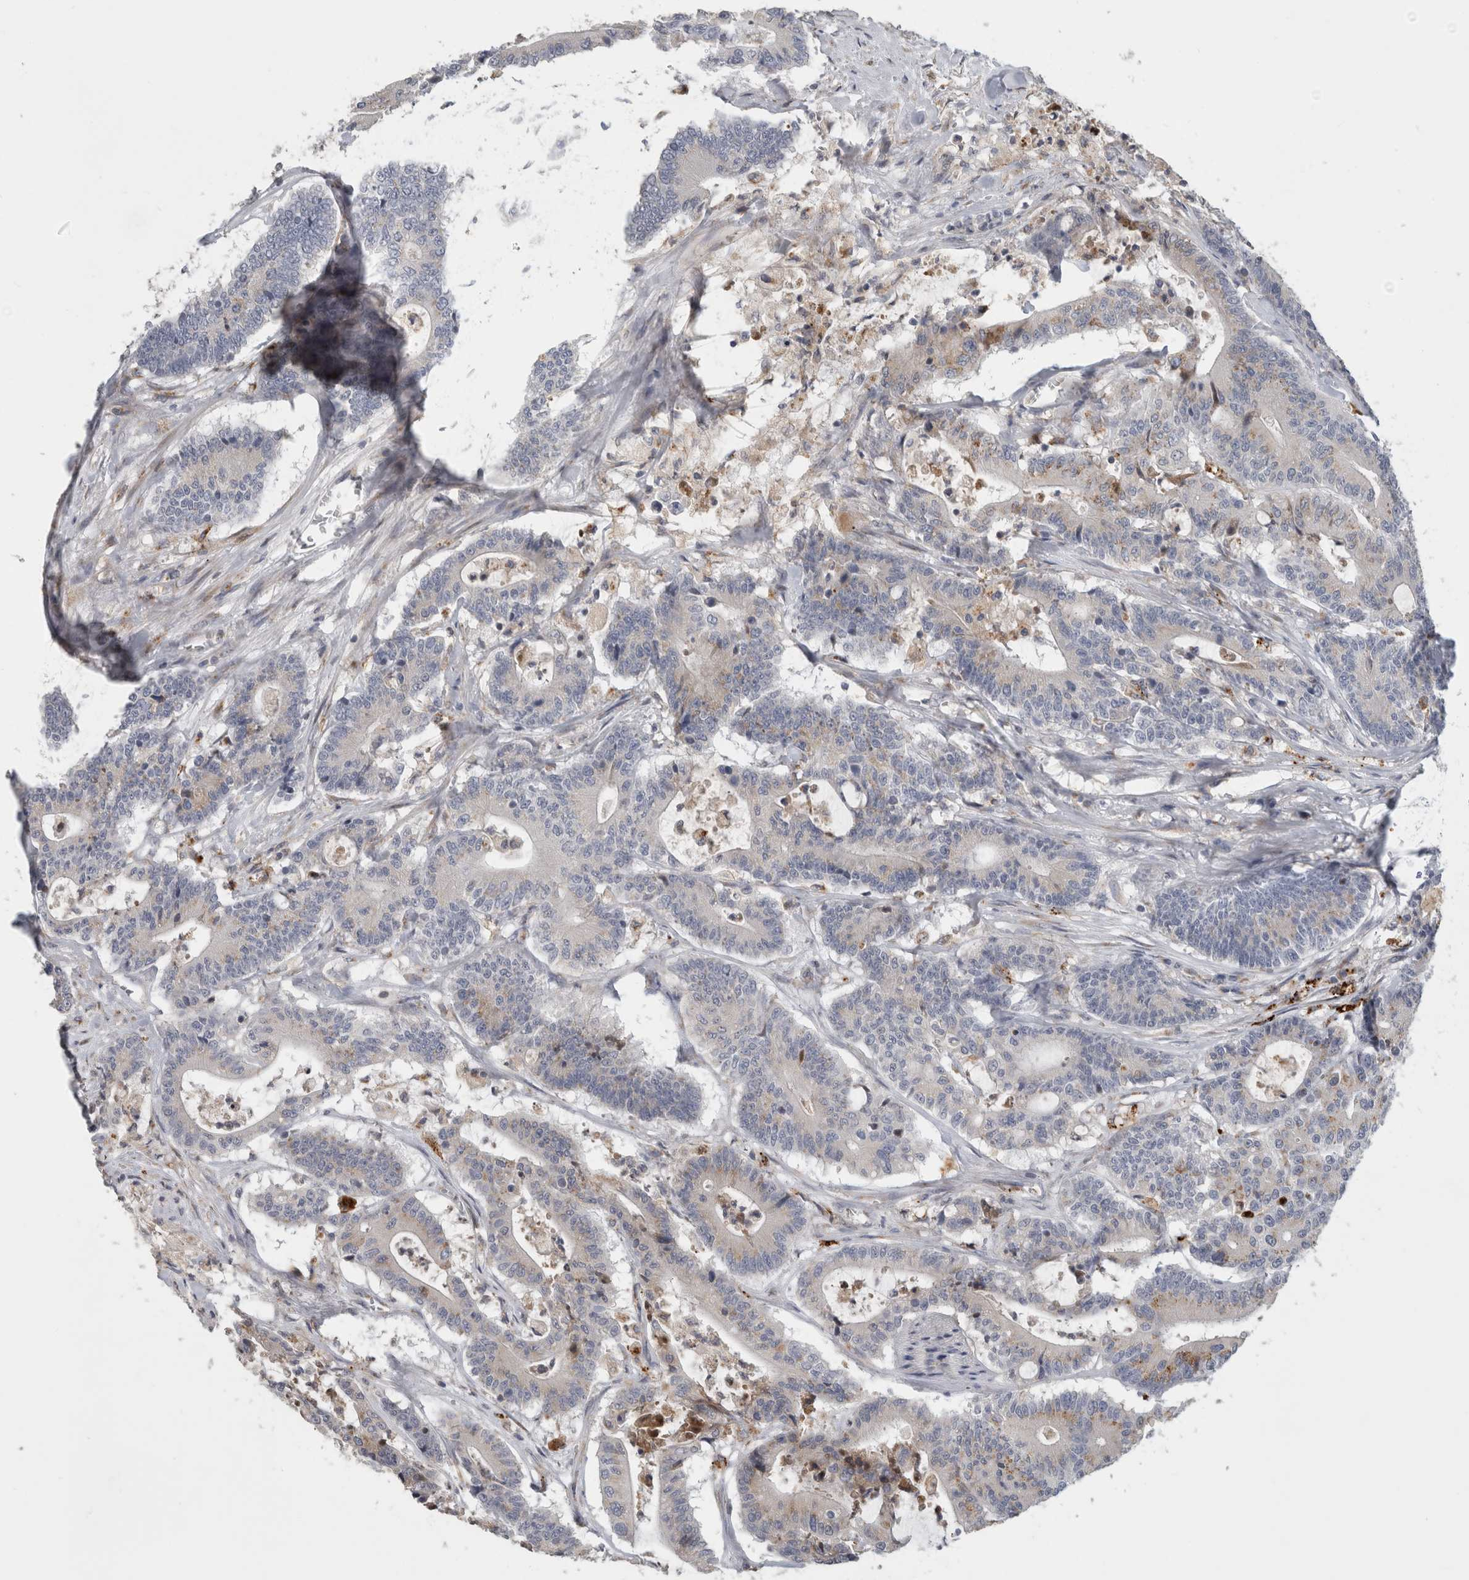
{"staining": {"intensity": "weak", "quantity": "25%-75%", "location": "cytoplasmic/membranous"}, "tissue": "colorectal cancer", "cell_type": "Tumor cells", "image_type": "cancer", "snomed": [{"axis": "morphology", "description": "Adenocarcinoma, NOS"}, {"axis": "topography", "description": "Colon"}], "caption": "Protein expression analysis of human colorectal cancer (adenocarcinoma) reveals weak cytoplasmic/membranous expression in about 25%-75% of tumor cells.", "gene": "MGAT1", "patient": {"sex": "female", "age": 84}}